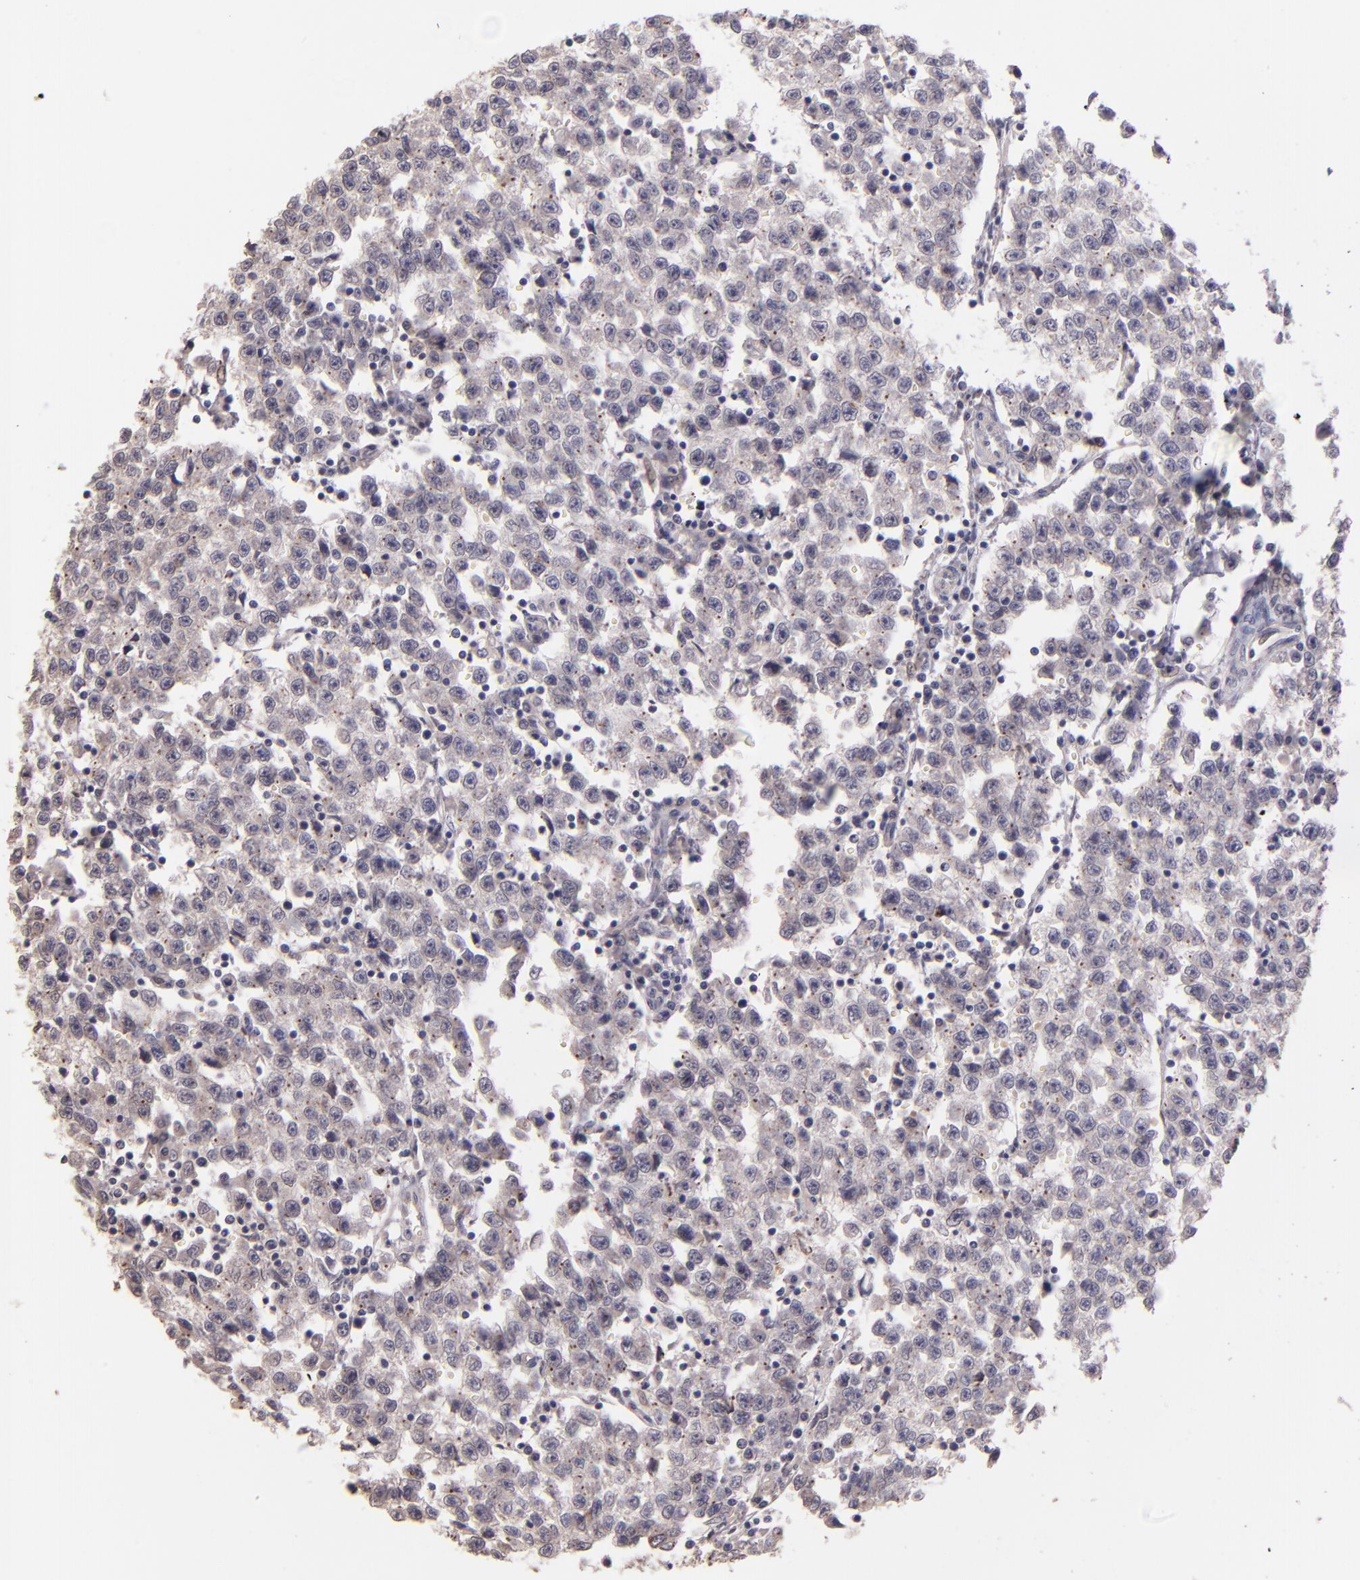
{"staining": {"intensity": "weak", "quantity": "25%-75%", "location": "nuclear"}, "tissue": "testis cancer", "cell_type": "Tumor cells", "image_type": "cancer", "snomed": [{"axis": "morphology", "description": "Seminoma, NOS"}, {"axis": "topography", "description": "Testis"}], "caption": "Weak nuclear protein staining is seen in about 25%-75% of tumor cells in seminoma (testis).", "gene": "NUP62CL", "patient": {"sex": "male", "age": 35}}